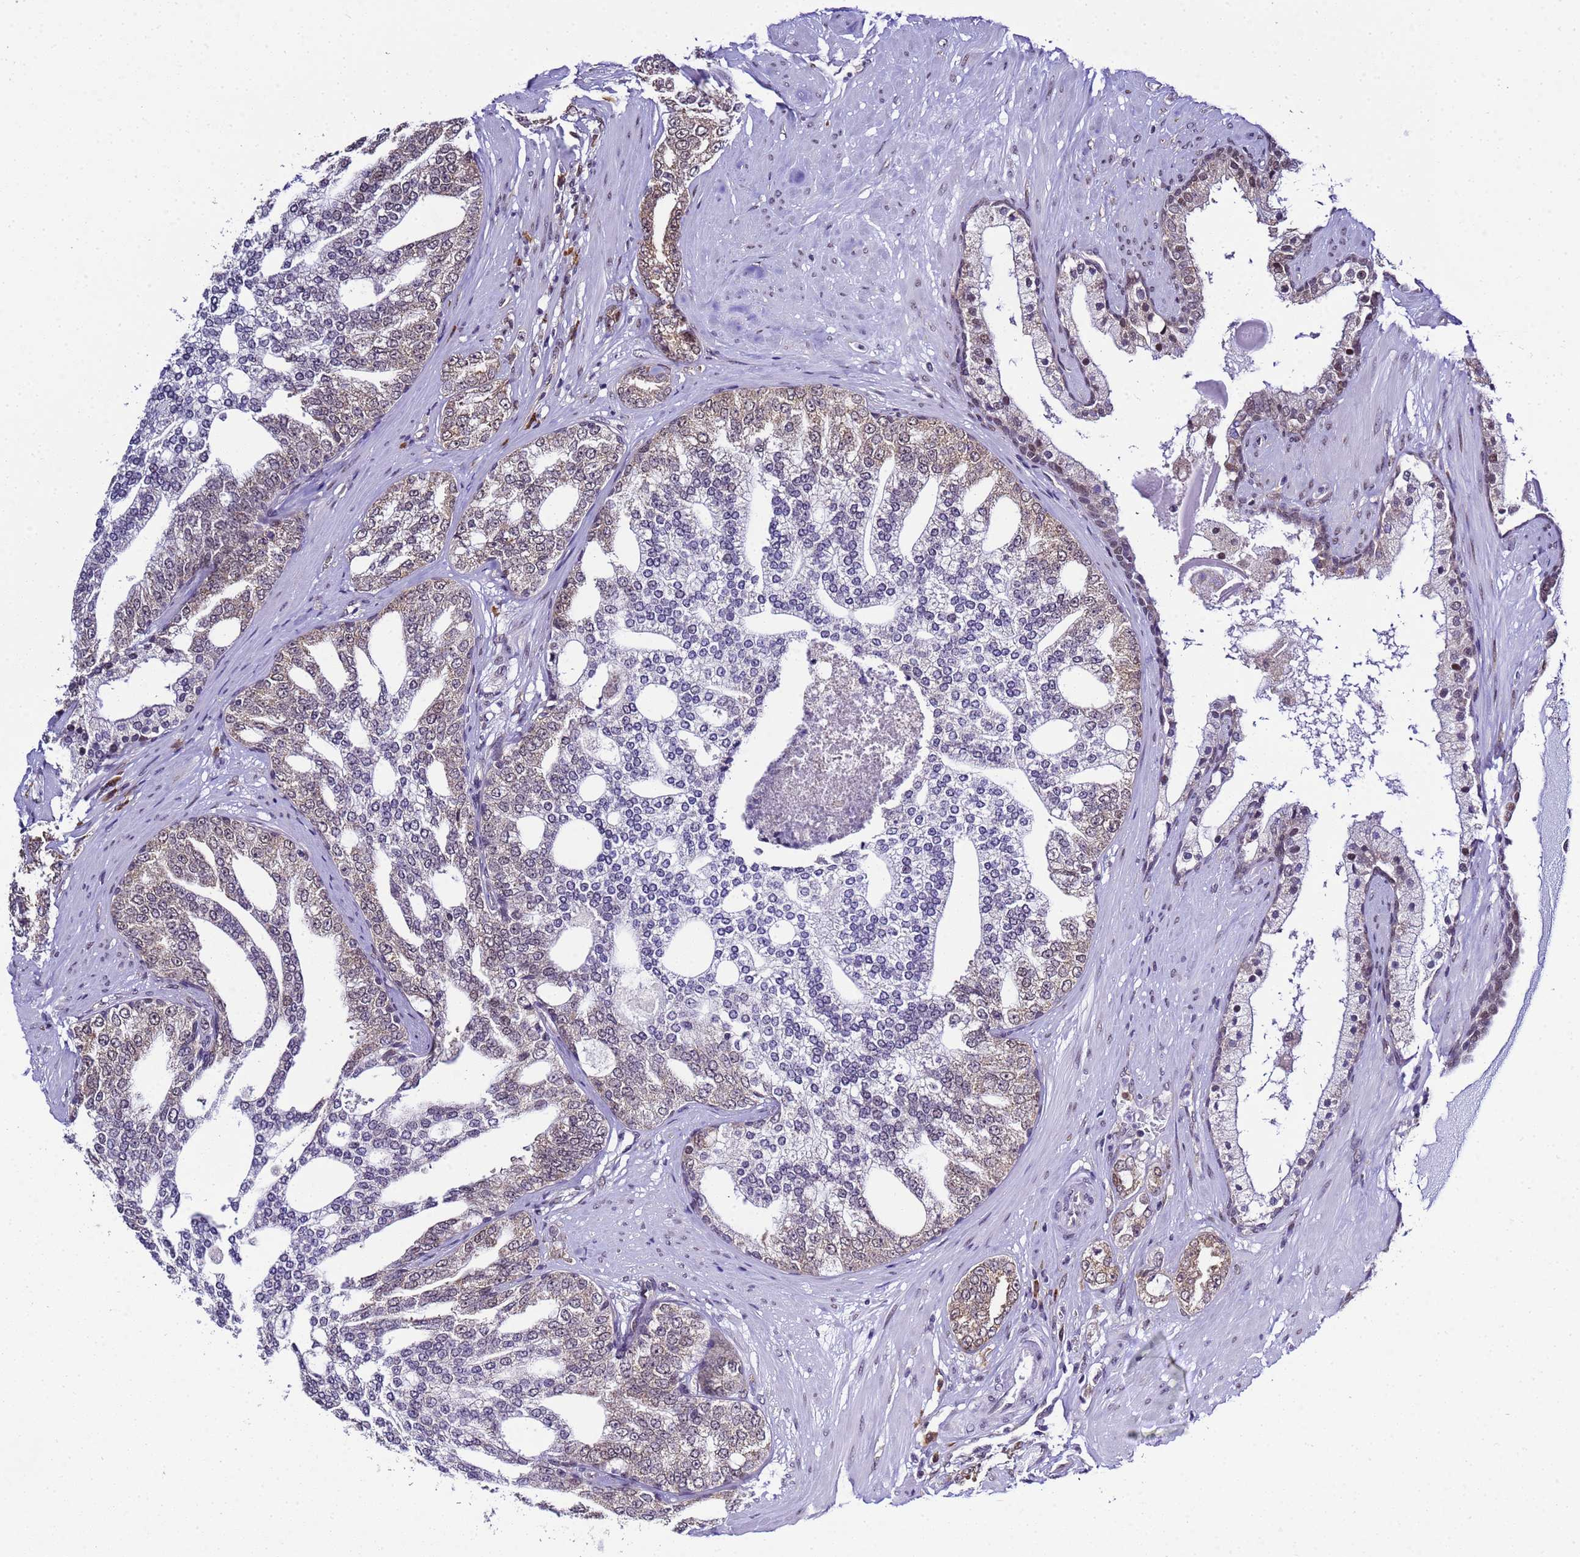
{"staining": {"intensity": "weak", "quantity": "25%-75%", "location": "cytoplasmic/membranous"}, "tissue": "prostate cancer", "cell_type": "Tumor cells", "image_type": "cancer", "snomed": [{"axis": "morphology", "description": "Adenocarcinoma, High grade"}, {"axis": "topography", "description": "Prostate"}], "caption": "Approximately 25%-75% of tumor cells in human high-grade adenocarcinoma (prostate) reveal weak cytoplasmic/membranous protein expression as visualized by brown immunohistochemical staining.", "gene": "SMN1", "patient": {"sex": "male", "age": 64}}